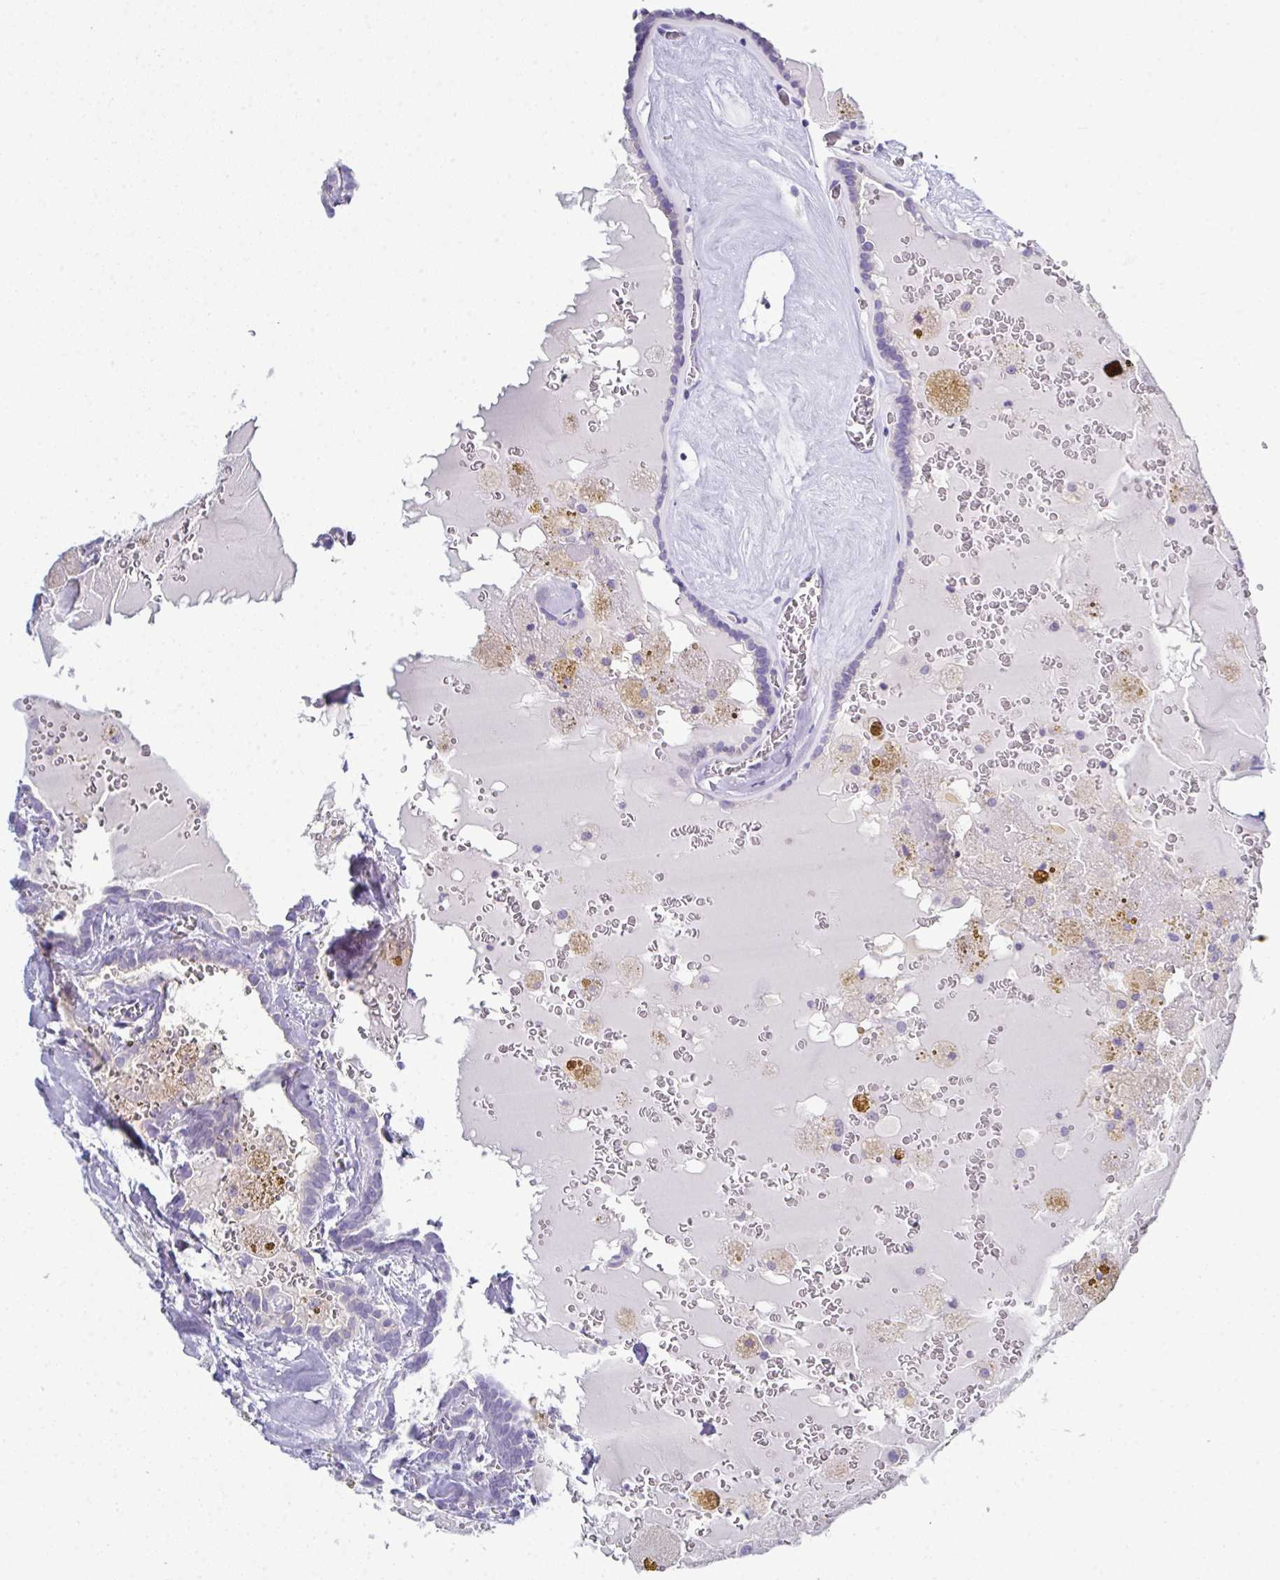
{"staining": {"intensity": "negative", "quantity": "none", "location": "none"}, "tissue": "thyroid cancer", "cell_type": "Tumor cells", "image_type": "cancer", "snomed": [{"axis": "morphology", "description": "Papillary adenocarcinoma, NOS"}, {"axis": "topography", "description": "Thyroid gland"}], "caption": "A high-resolution histopathology image shows IHC staining of thyroid cancer (papillary adenocarcinoma), which demonstrates no significant expression in tumor cells.", "gene": "CFAP97D1", "patient": {"sex": "female", "age": 39}}